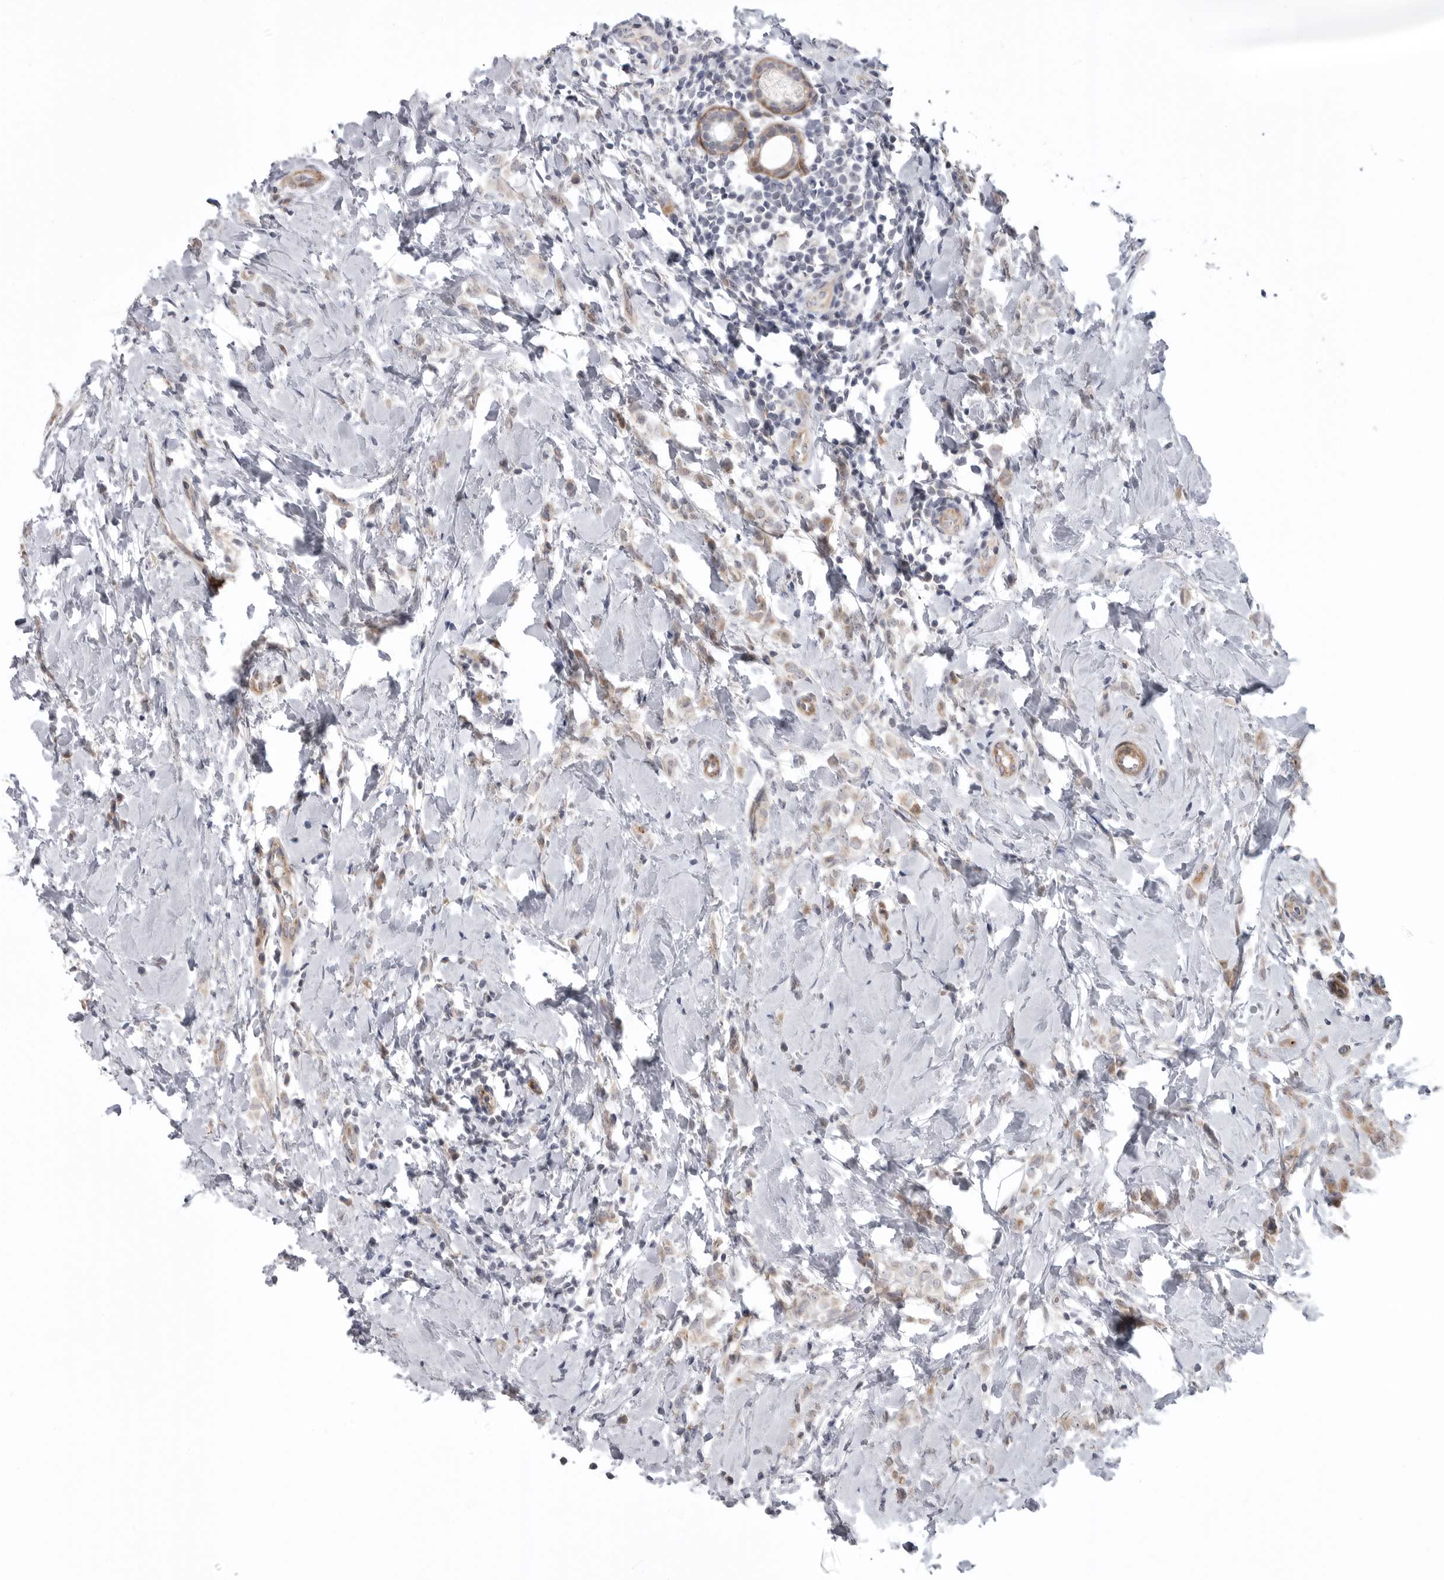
{"staining": {"intensity": "weak", "quantity": "<25%", "location": "cytoplasmic/membranous"}, "tissue": "breast cancer", "cell_type": "Tumor cells", "image_type": "cancer", "snomed": [{"axis": "morphology", "description": "Lobular carcinoma"}, {"axis": "topography", "description": "Breast"}], "caption": "This is a micrograph of immunohistochemistry (IHC) staining of lobular carcinoma (breast), which shows no staining in tumor cells. (Brightfield microscopy of DAB immunohistochemistry at high magnification).", "gene": "SCP2", "patient": {"sex": "female", "age": 47}}